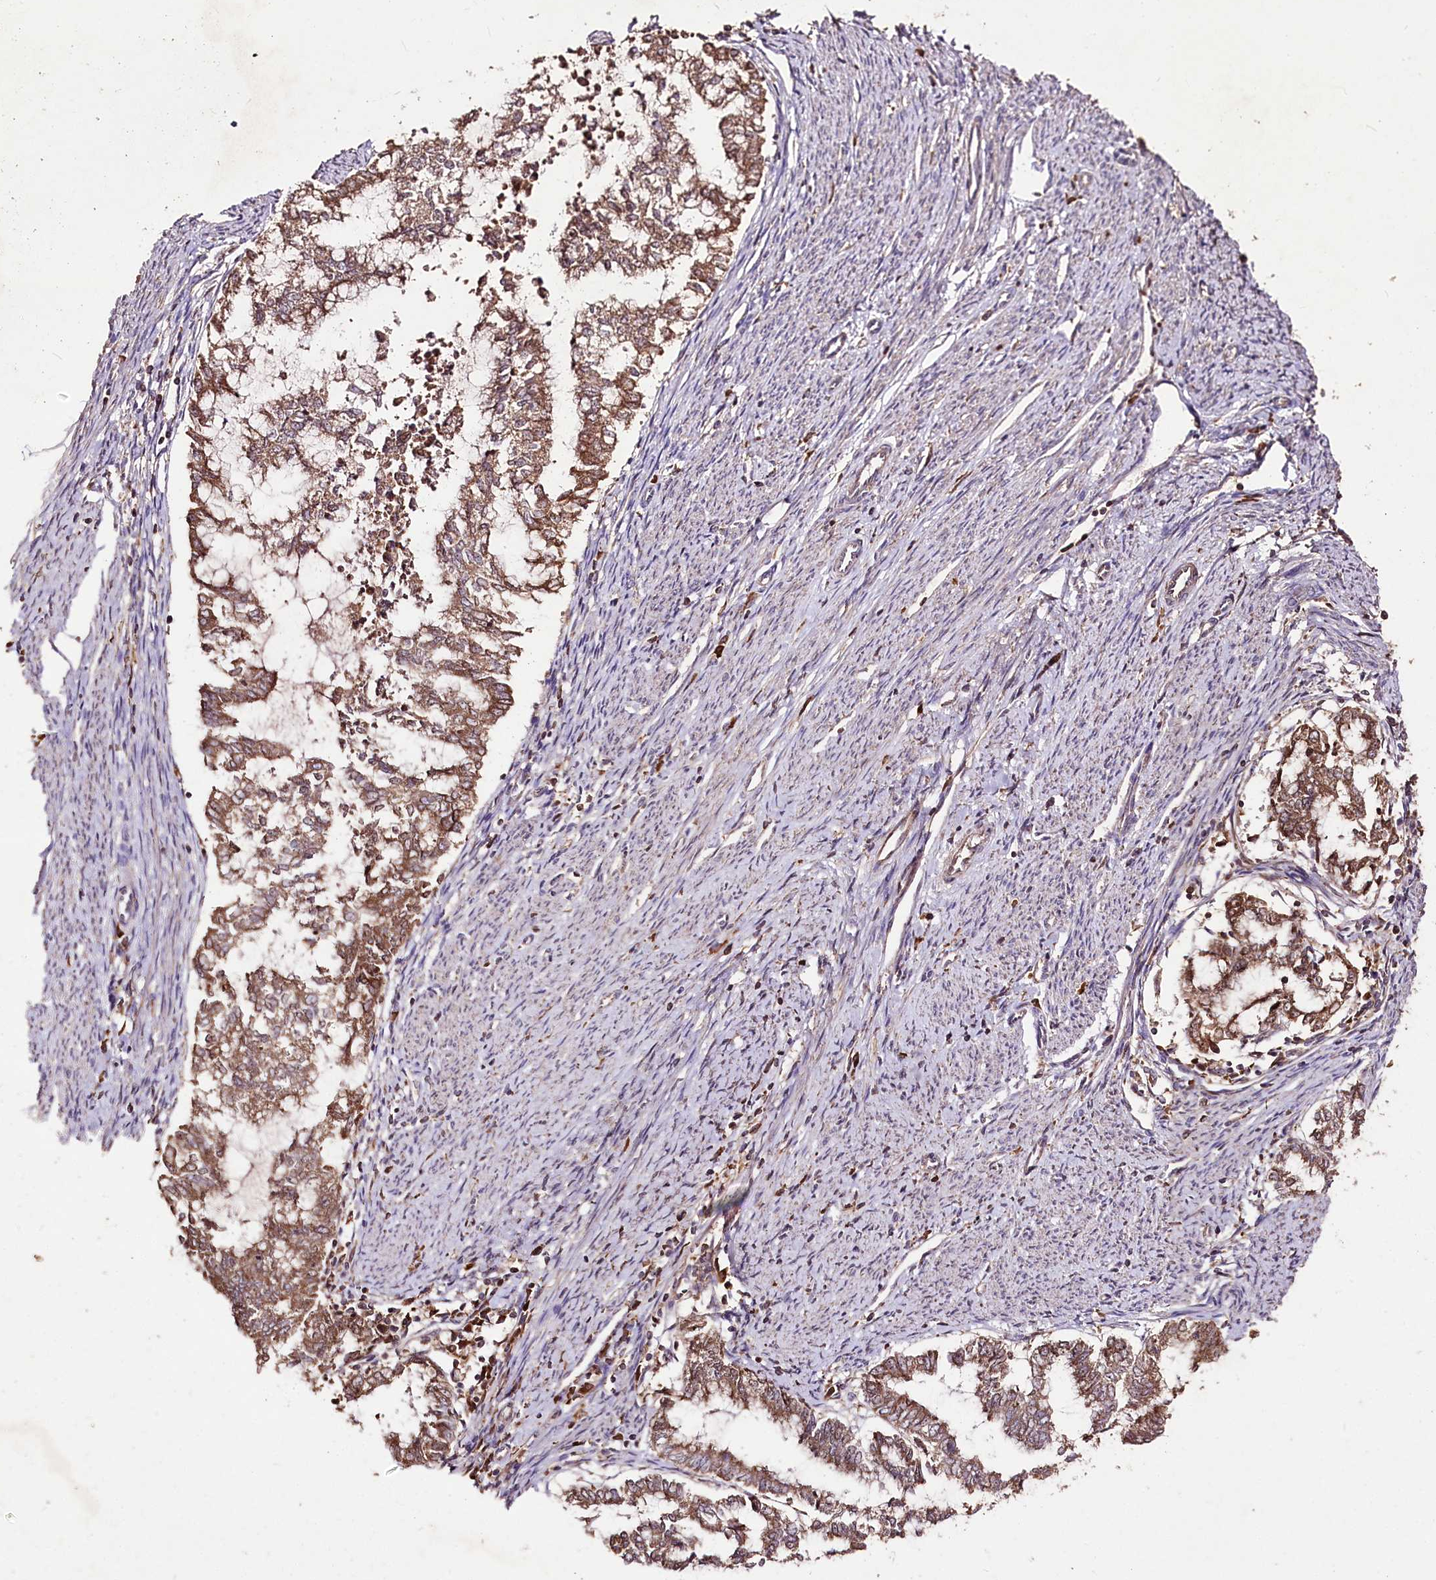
{"staining": {"intensity": "moderate", "quantity": ">75%", "location": "cytoplasmic/membranous"}, "tissue": "endometrial cancer", "cell_type": "Tumor cells", "image_type": "cancer", "snomed": [{"axis": "morphology", "description": "Adenocarcinoma, NOS"}, {"axis": "topography", "description": "Endometrium"}], "caption": "Protein expression analysis of human endometrial cancer reveals moderate cytoplasmic/membranous positivity in about >75% of tumor cells. (Brightfield microscopy of DAB IHC at high magnification).", "gene": "FAM53B", "patient": {"sex": "female", "age": 79}}